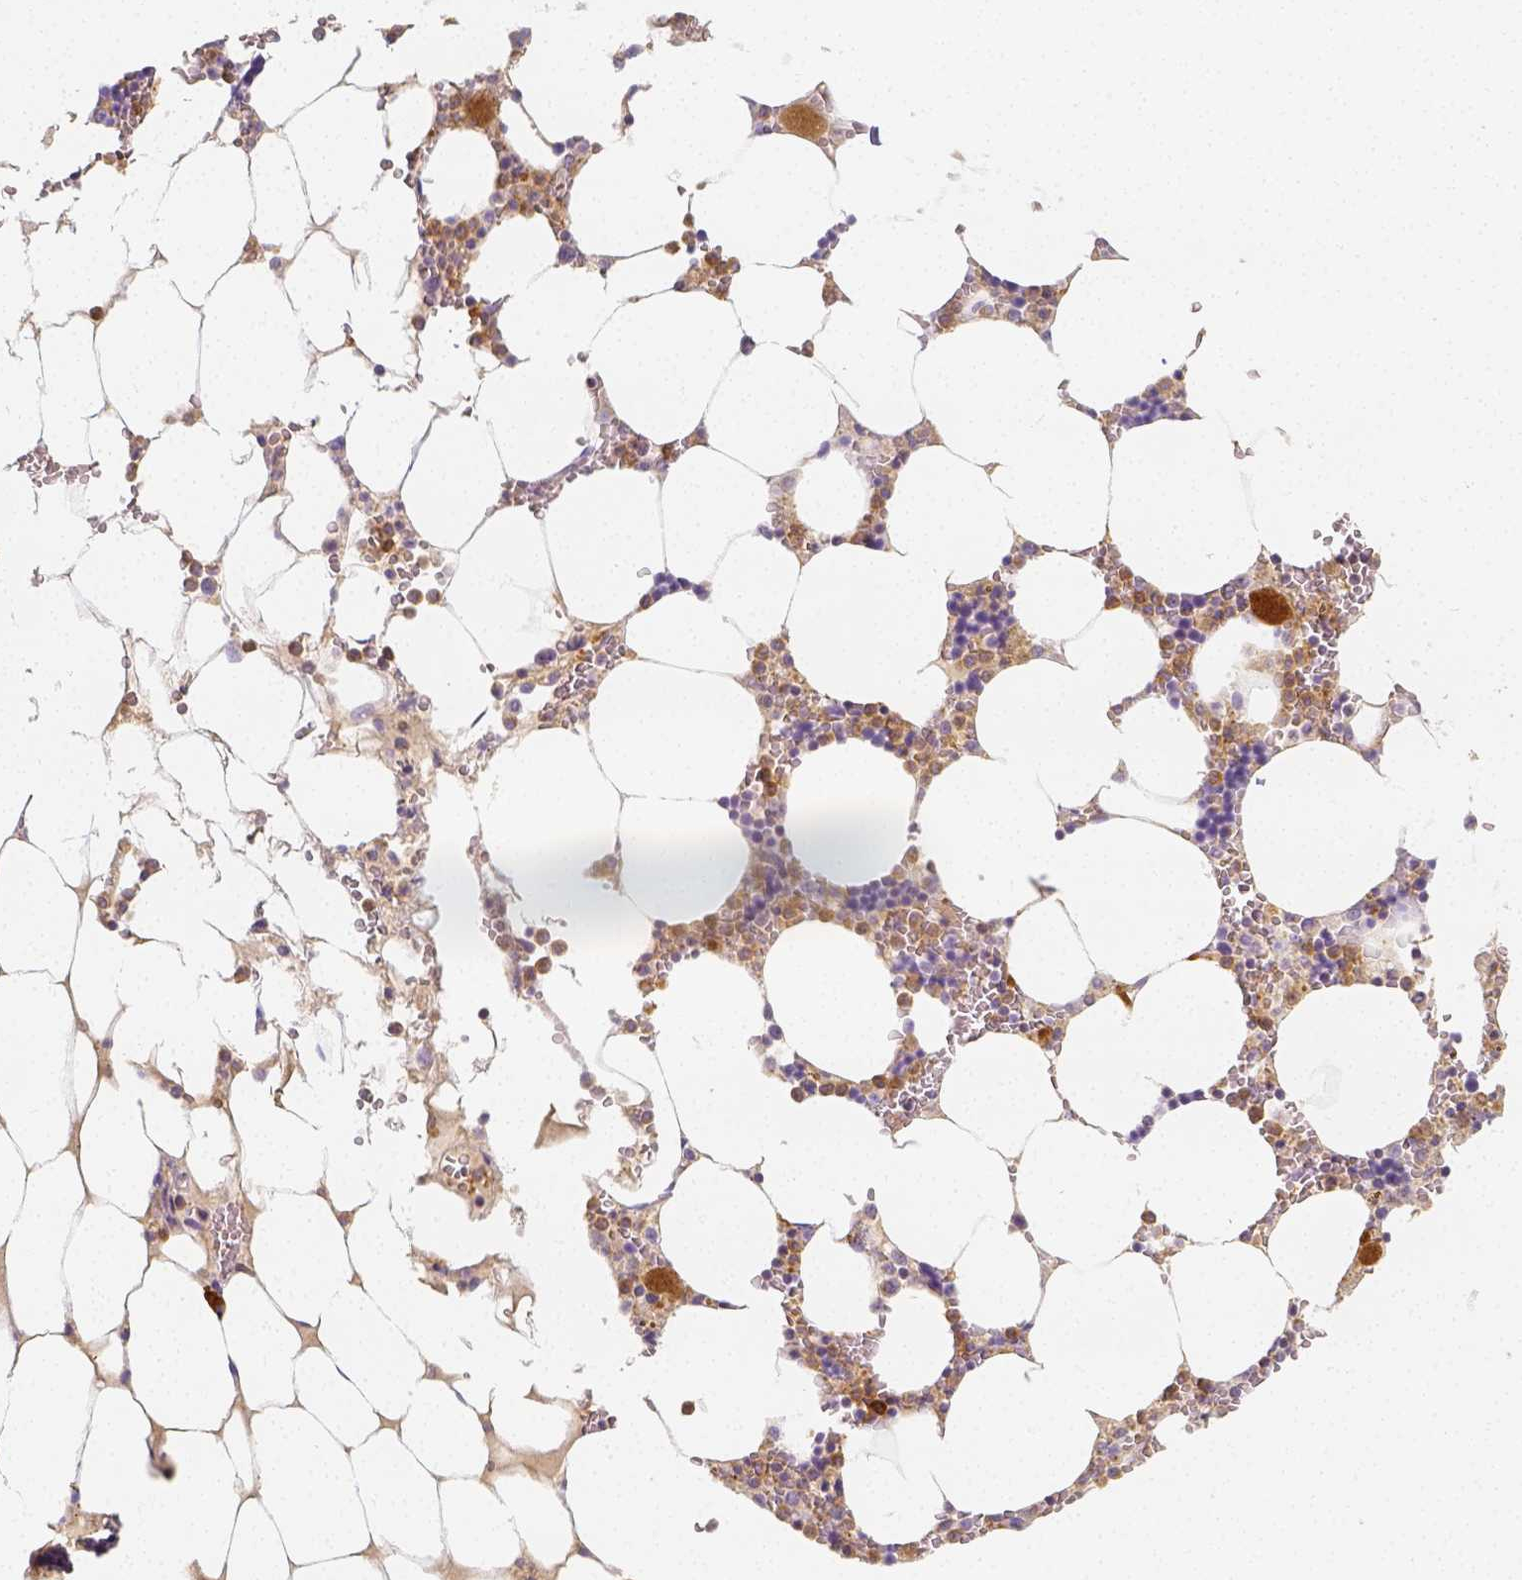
{"staining": {"intensity": "strong", "quantity": "<25%", "location": "cytoplasmic/membranous"}, "tissue": "bone marrow", "cell_type": "Hematopoietic cells", "image_type": "normal", "snomed": [{"axis": "morphology", "description": "Normal tissue, NOS"}, {"axis": "topography", "description": "Bone marrow"}], "caption": "A histopathology image of bone marrow stained for a protein demonstrates strong cytoplasmic/membranous brown staining in hematopoietic cells. The staining was performed using DAB to visualize the protein expression in brown, while the nuclei were stained in blue with hematoxylin (Magnification: 20x).", "gene": "PTPRJ", "patient": {"sex": "male", "age": 64}}